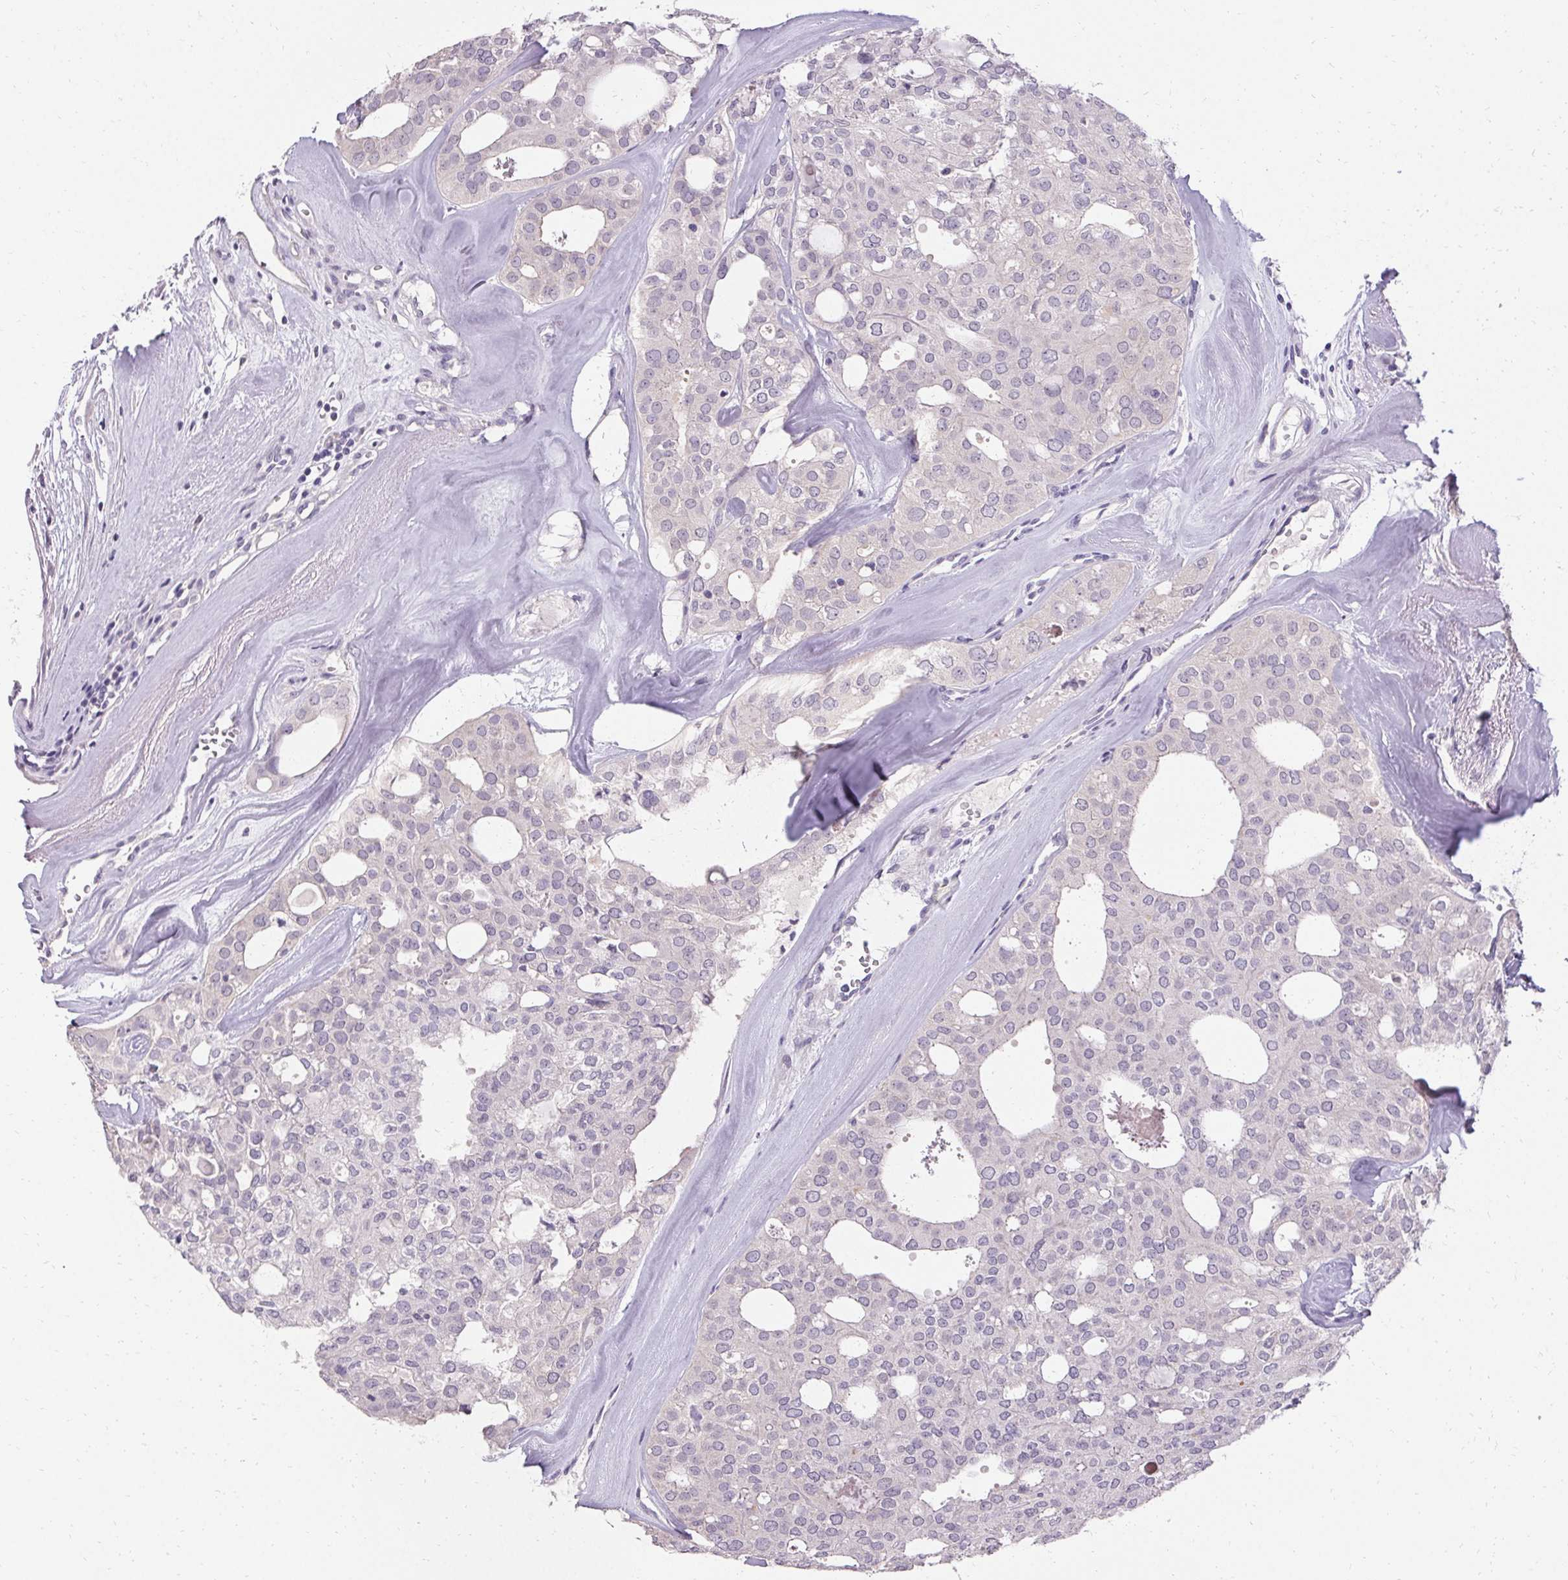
{"staining": {"intensity": "negative", "quantity": "none", "location": "none"}, "tissue": "thyroid cancer", "cell_type": "Tumor cells", "image_type": "cancer", "snomed": [{"axis": "morphology", "description": "Follicular adenoma carcinoma, NOS"}, {"axis": "topography", "description": "Thyroid gland"}], "caption": "Tumor cells show no significant expression in thyroid cancer.", "gene": "HSD17B3", "patient": {"sex": "male", "age": 75}}